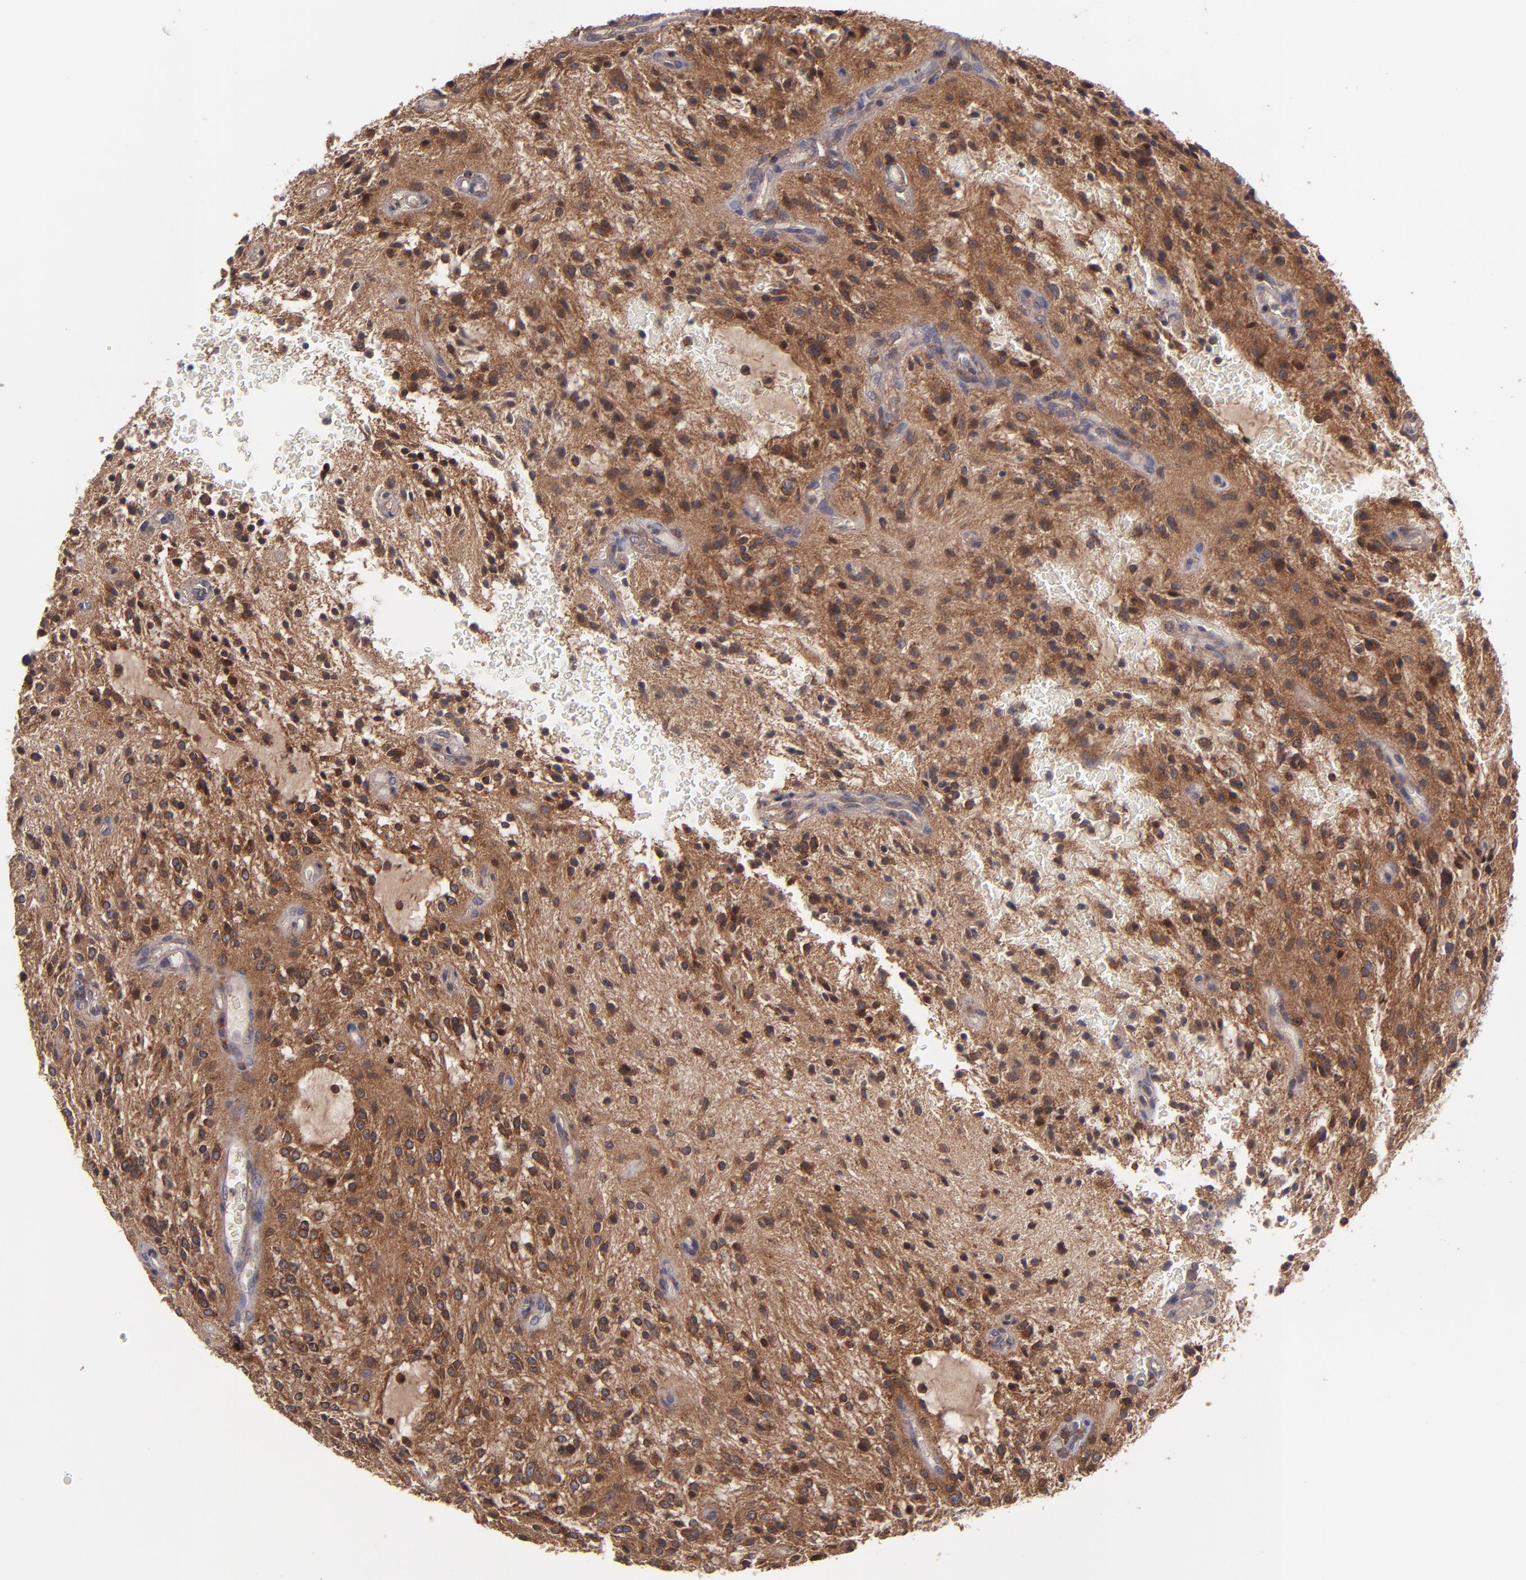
{"staining": {"intensity": "strong", "quantity": ">75%", "location": "cytoplasmic/membranous"}, "tissue": "glioma", "cell_type": "Tumor cells", "image_type": "cancer", "snomed": [{"axis": "morphology", "description": "Glioma, malignant, NOS"}, {"axis": "topography", "description": "Cerebellum"}], "caption": "Protein analysis of malignant glioma tissue shows strong cytoplasmic/membranous staining in about >75% of tumor cells. The staining was performed using DAB to visualize the protein expression in brown, while the nuclei were stained in blue with hematoxylin (Magnification: 20x).", "gene": "NF2", "patient": {"sex": "female", "age": 10}}